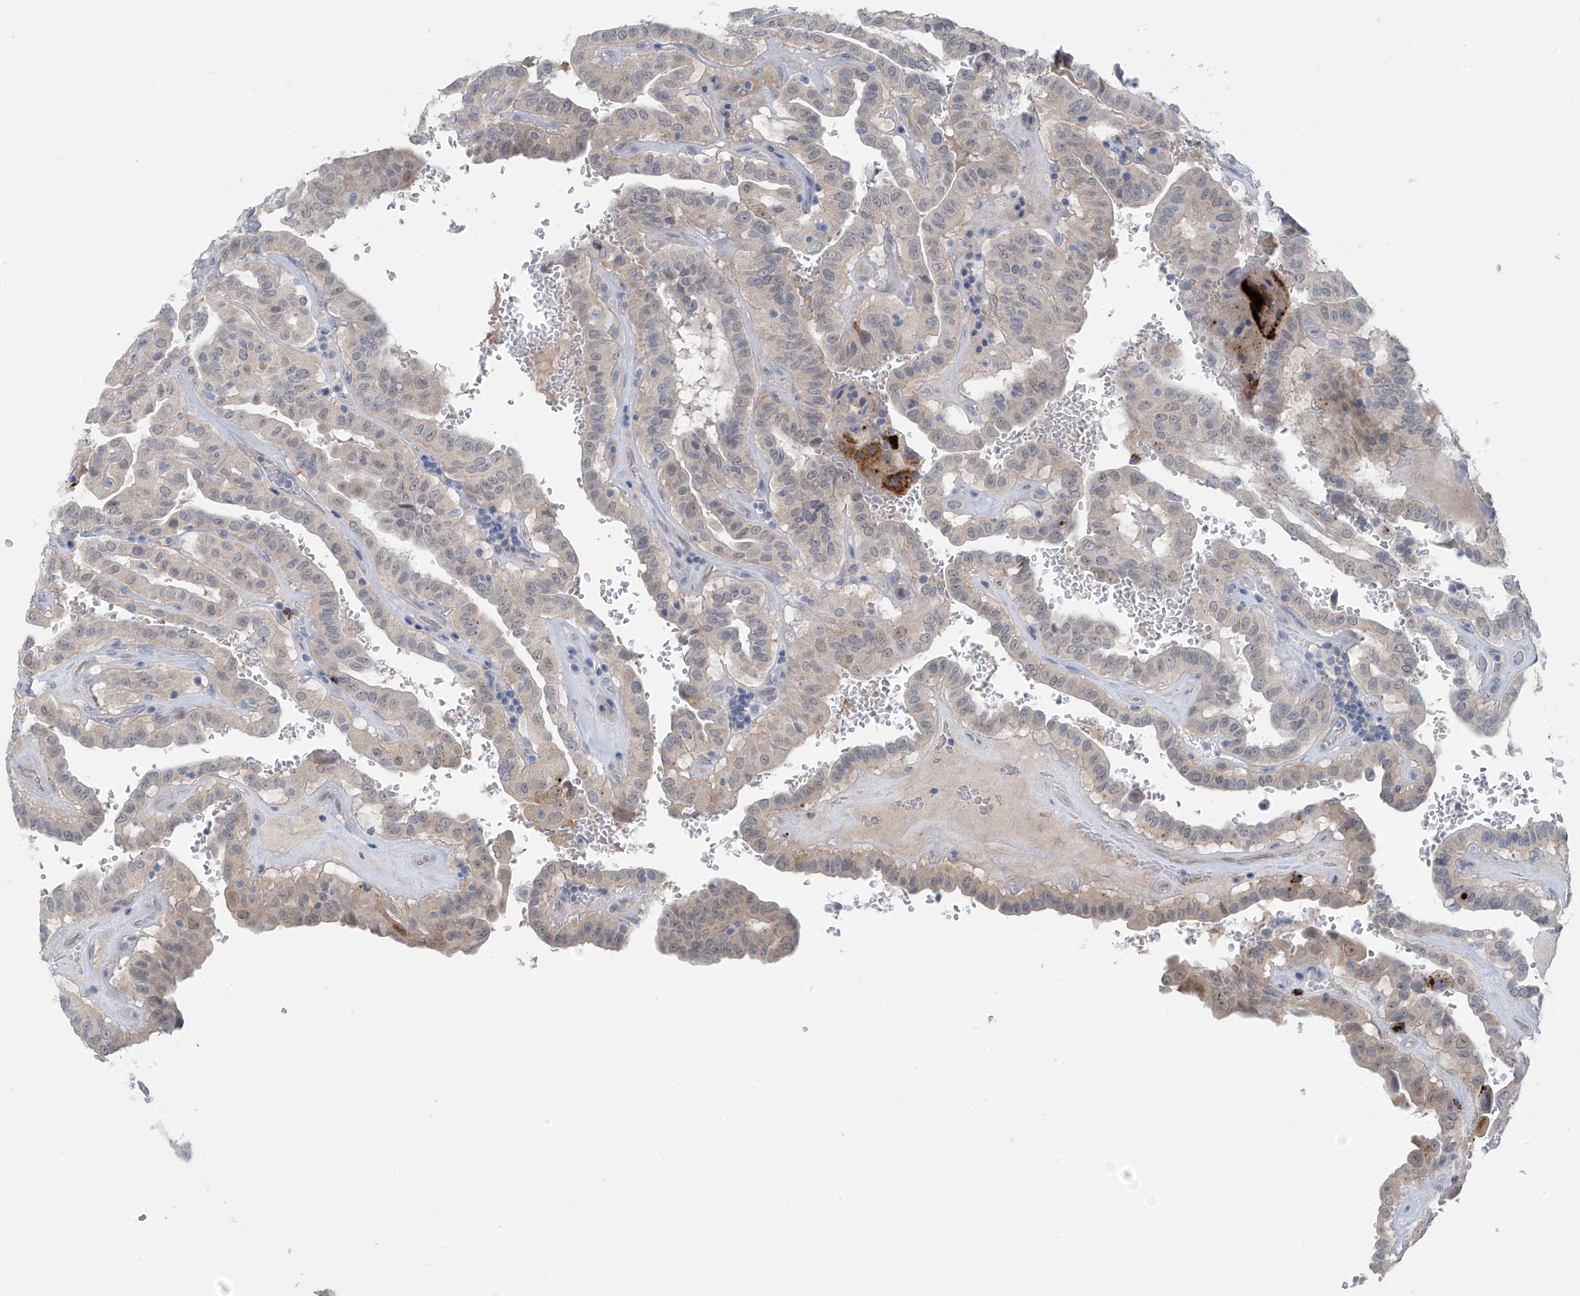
{"staining": {"intensity": "negative", "quantity": "none", "location": "none"}, "tissue": "thyroid cancer", "cell_type": "Tumor cells", "image_type": "cancer", "snomed": [{"axis": "morphology", "description": "Papillary adenocarcinoma, NOS"}, {"axis": "topography", "description": "Thyroid gland"}], "caption": "Immunohistochemistry micrograph of thyroid cancer (papillary adenocarcinoma) stained for a protein (brown), which displays no staining in tumor cells.", "gene": "ZNF793", "patient": {"sex": "male", "age": 77}}